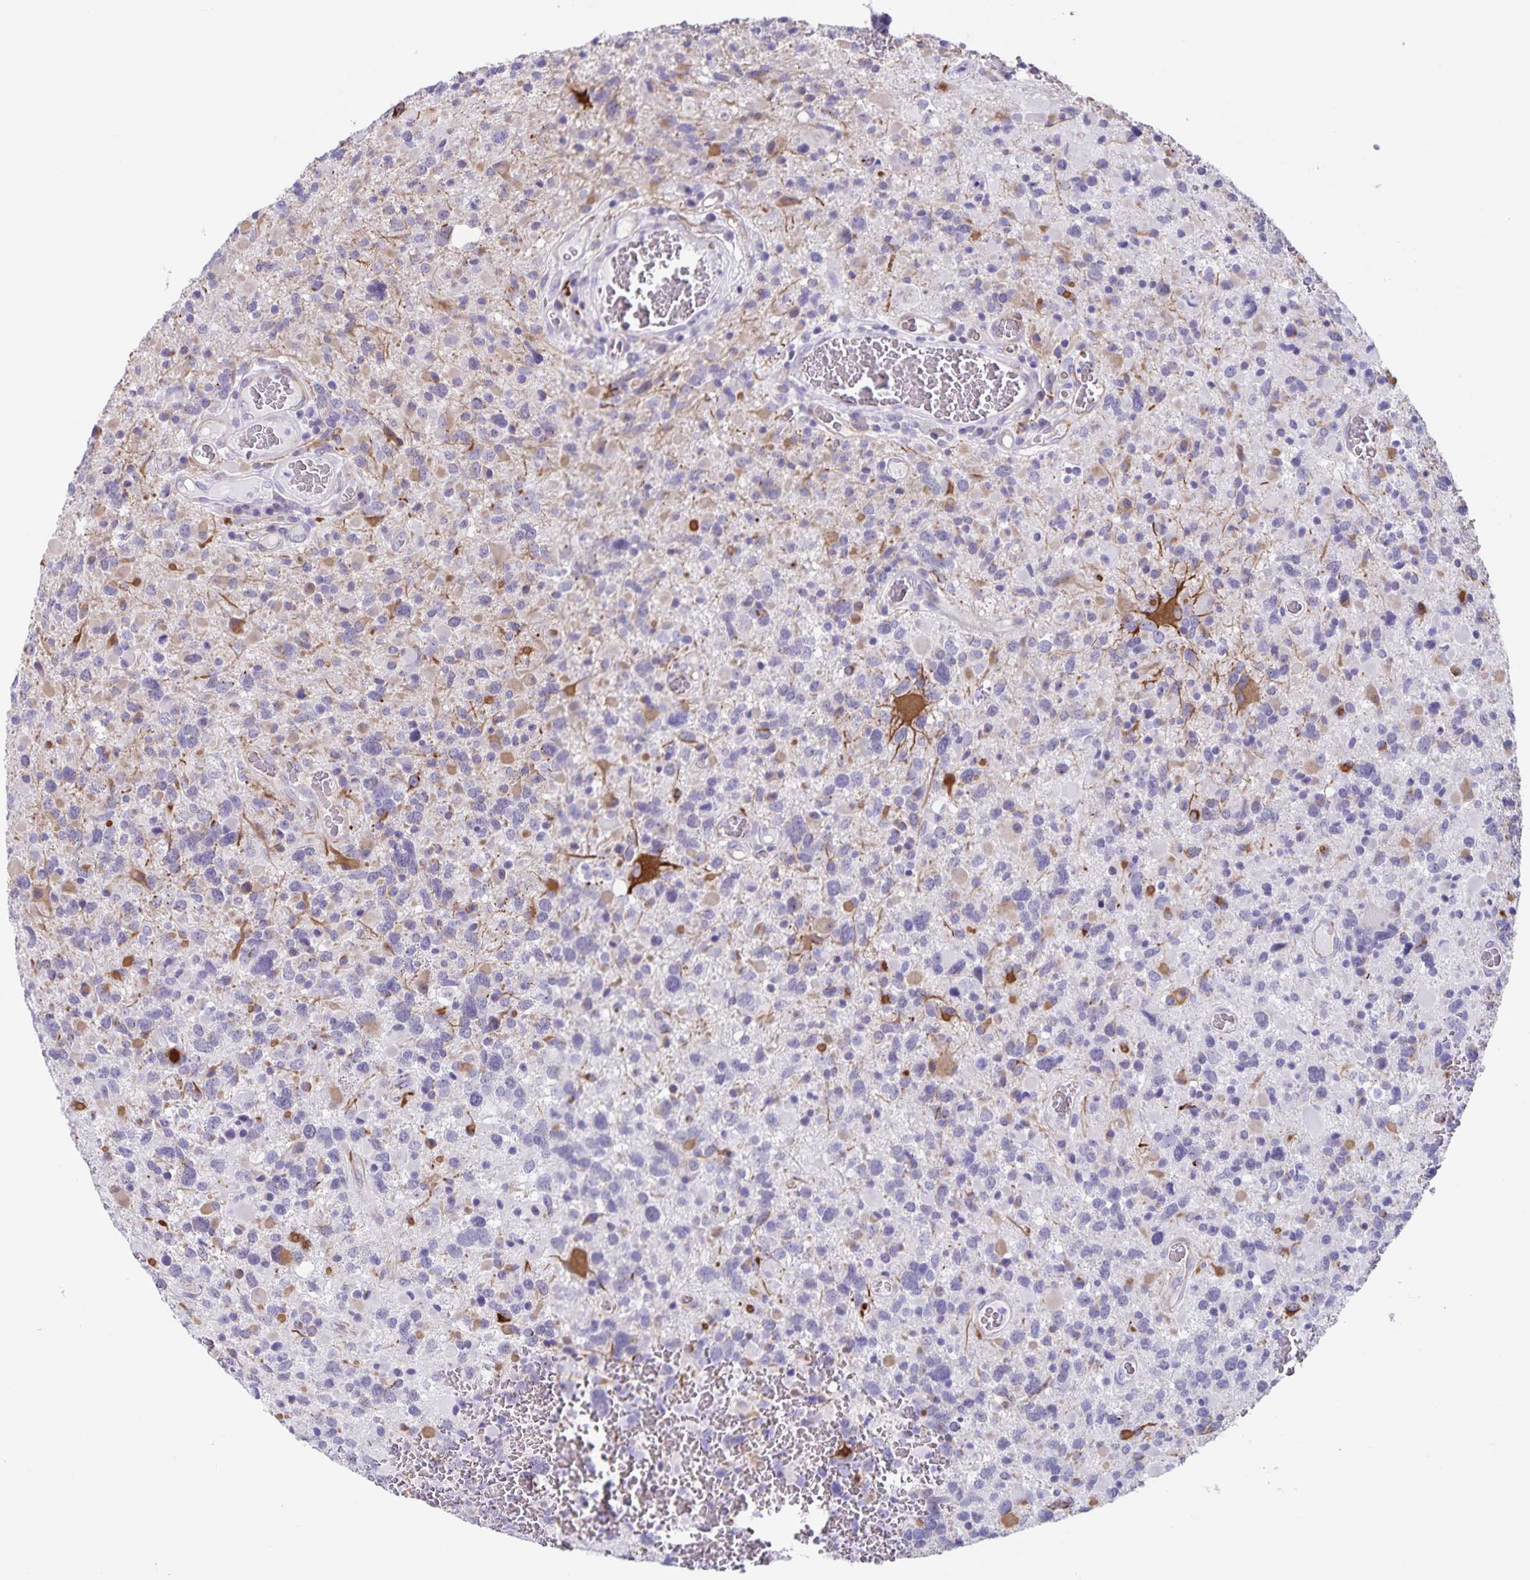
{"staining": {"intensity": "negative", "quantity": "none", "location": "none"}, "tissue": "glioma", "cell_type": "Tumor cells", "image_type": "cancer", "snomed": [{"axis": "morphology", "description": "Glioma, malignant, High grade"}, {"axis": "topography", "description": "Brain"}], "caption": "Glioma was stained to show a protein in brown. There is no significant staining in tumor cells.", "gene": "SYNM", "patient": {"sex": "female", "age": 40}}